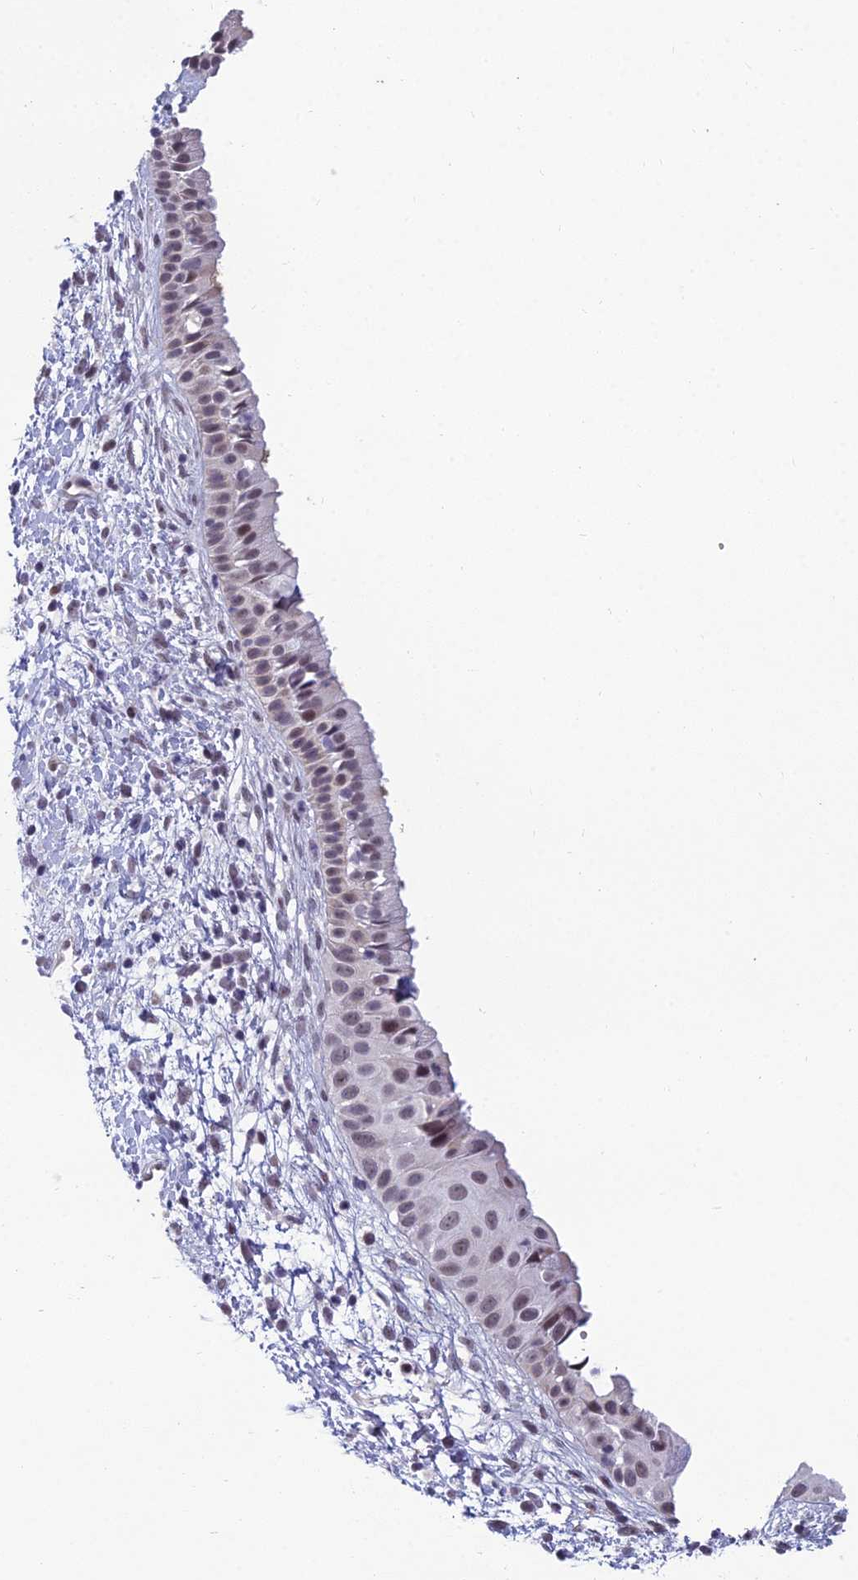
{"staining": {"intensity": "moderate", "quantity": "<25%", "location": "cytoplasmic/membranous,nuclear"}, "tissue": "nasopharynx", "cell_type": "Respiratory epithelial cells", "image_type": "normal", "snomed": [{"axis": "morphology", "description": "Normal tissue, NOS"}, {"axis": "topography", "description": "Nasopharynx"}], "caption": "This micrograph exhibits immunohistochemistry (IHC) staining of benign human nasopharynx, with low moderate cytoplasmic/membranous,nuclear expression in about <25% of respiratory epithelial cells.", "gene": "RGS17", "patient": {"sex": "male", "age": 22}}